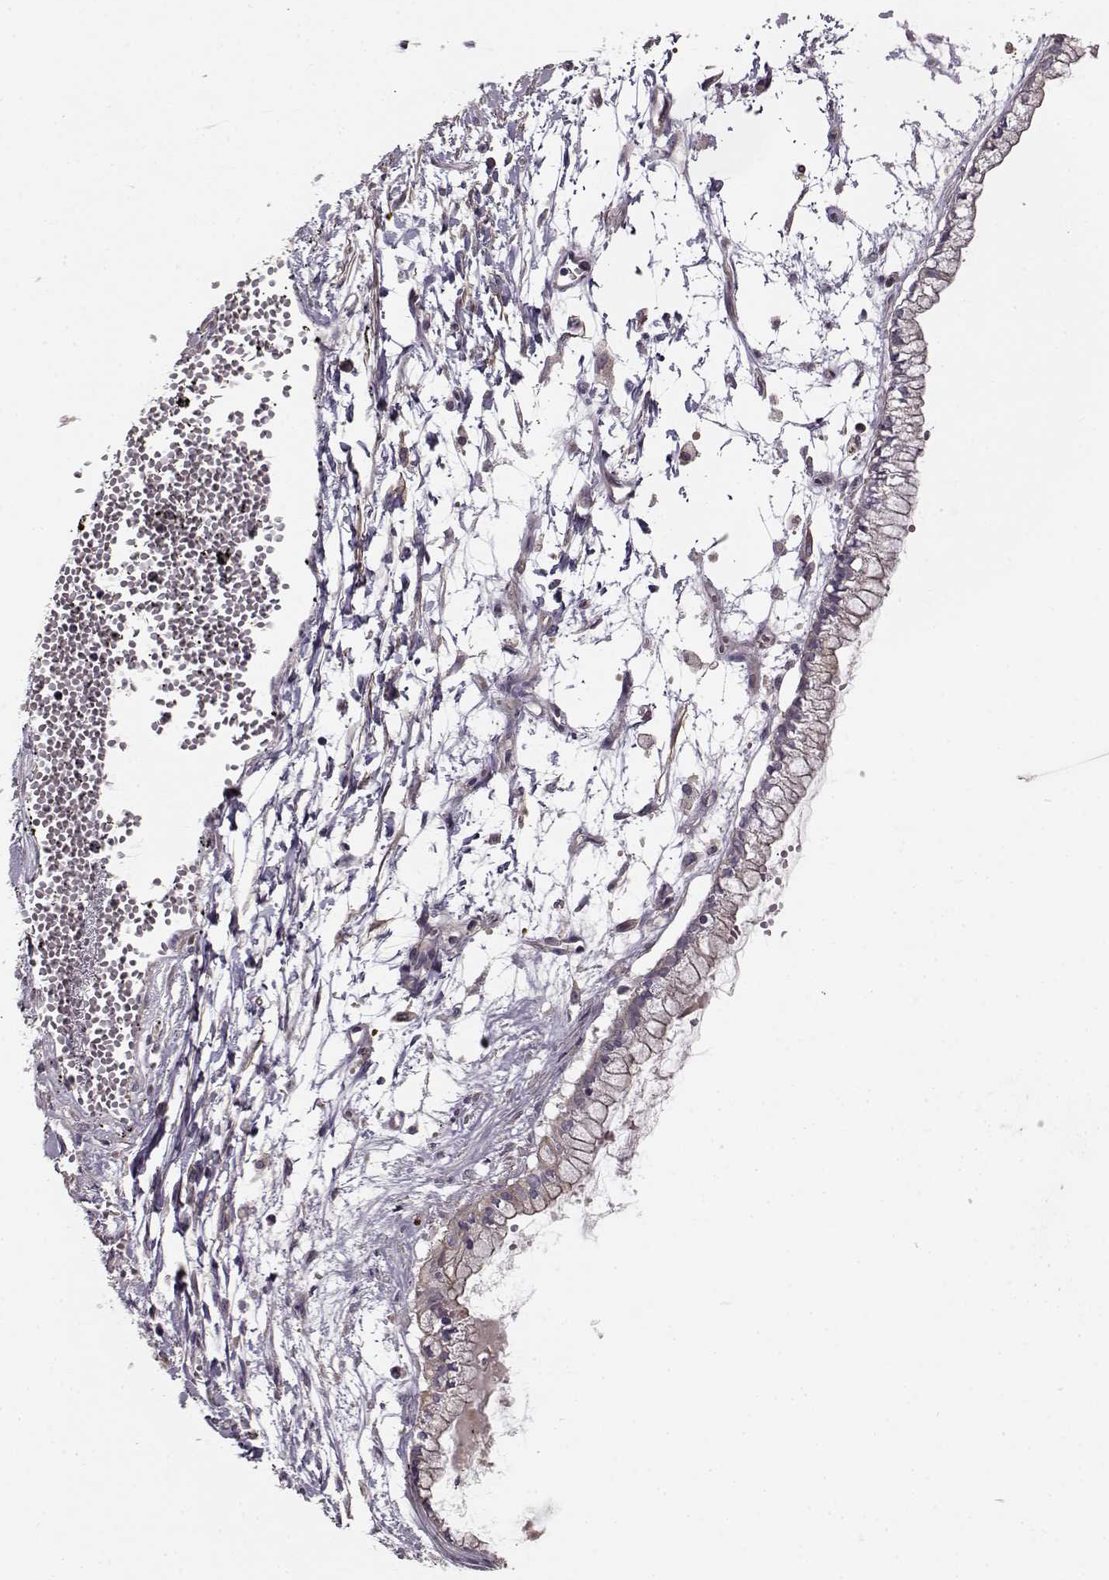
{"staining": {"intensity": "negative", "quantity": "none", "location": "none"}, "tissue": "ovarian cancer", "cell_type": "Tumor cells", "image_type": "cancer", "snomed": [{"axis": "morphology", "description": "Cystadenocarcinoma, mucinous, NOS"}, {"axis": "topography", "description": "Ovary"}], "caption": "This is an immunohistochemistry photomicrograph of human mucinous cystadenocarcinoma (ovarian). There is no expression in tumor cells.", "gene": "MTR", "patient": {"sex": "female", "age": 67}}